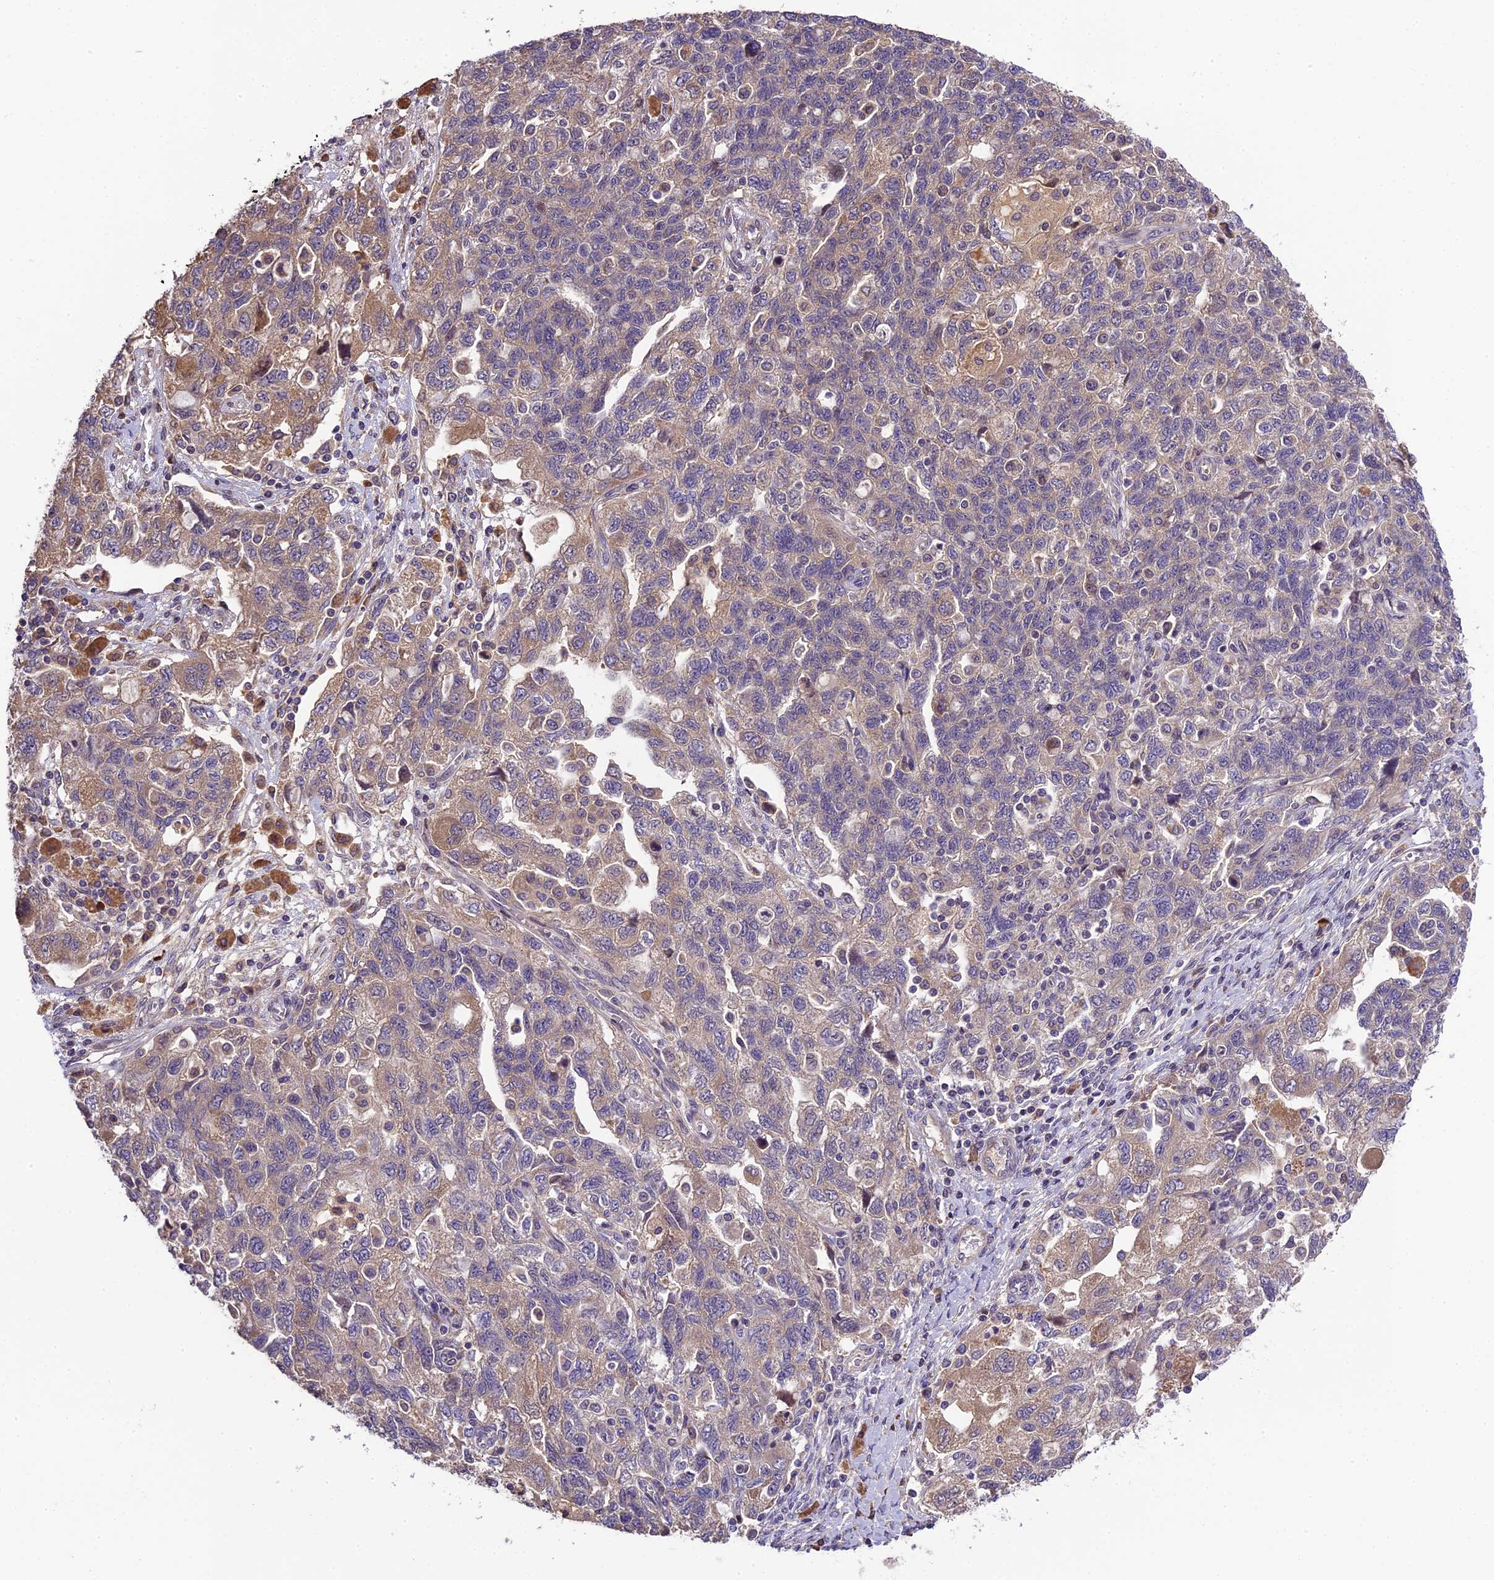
{"staining": {"intensity": "weak", "quantity": "25%-75%", "location": "cytoplasmic/membranous"}, "tissue": "ovarian cancer", "cell_type": "Tumor cells", "image_type": "cancer", "snomed": [{"axis": "morphology", "description": "Carcinoma, NOS"}, {"axis": "morphology", "description": "Cystadenocarcinoma, serous, NOS"}, {"axis": "topography", "description": "Ovary"}], "caption": "This image reveals IHC staining of carcinoma (ovarian), with low weak cytoplasmic/membranous staining in about 25%-75% of tumor cells.", "gene": "ABCC10", "patient": {"sex": "female", "age": 69}}